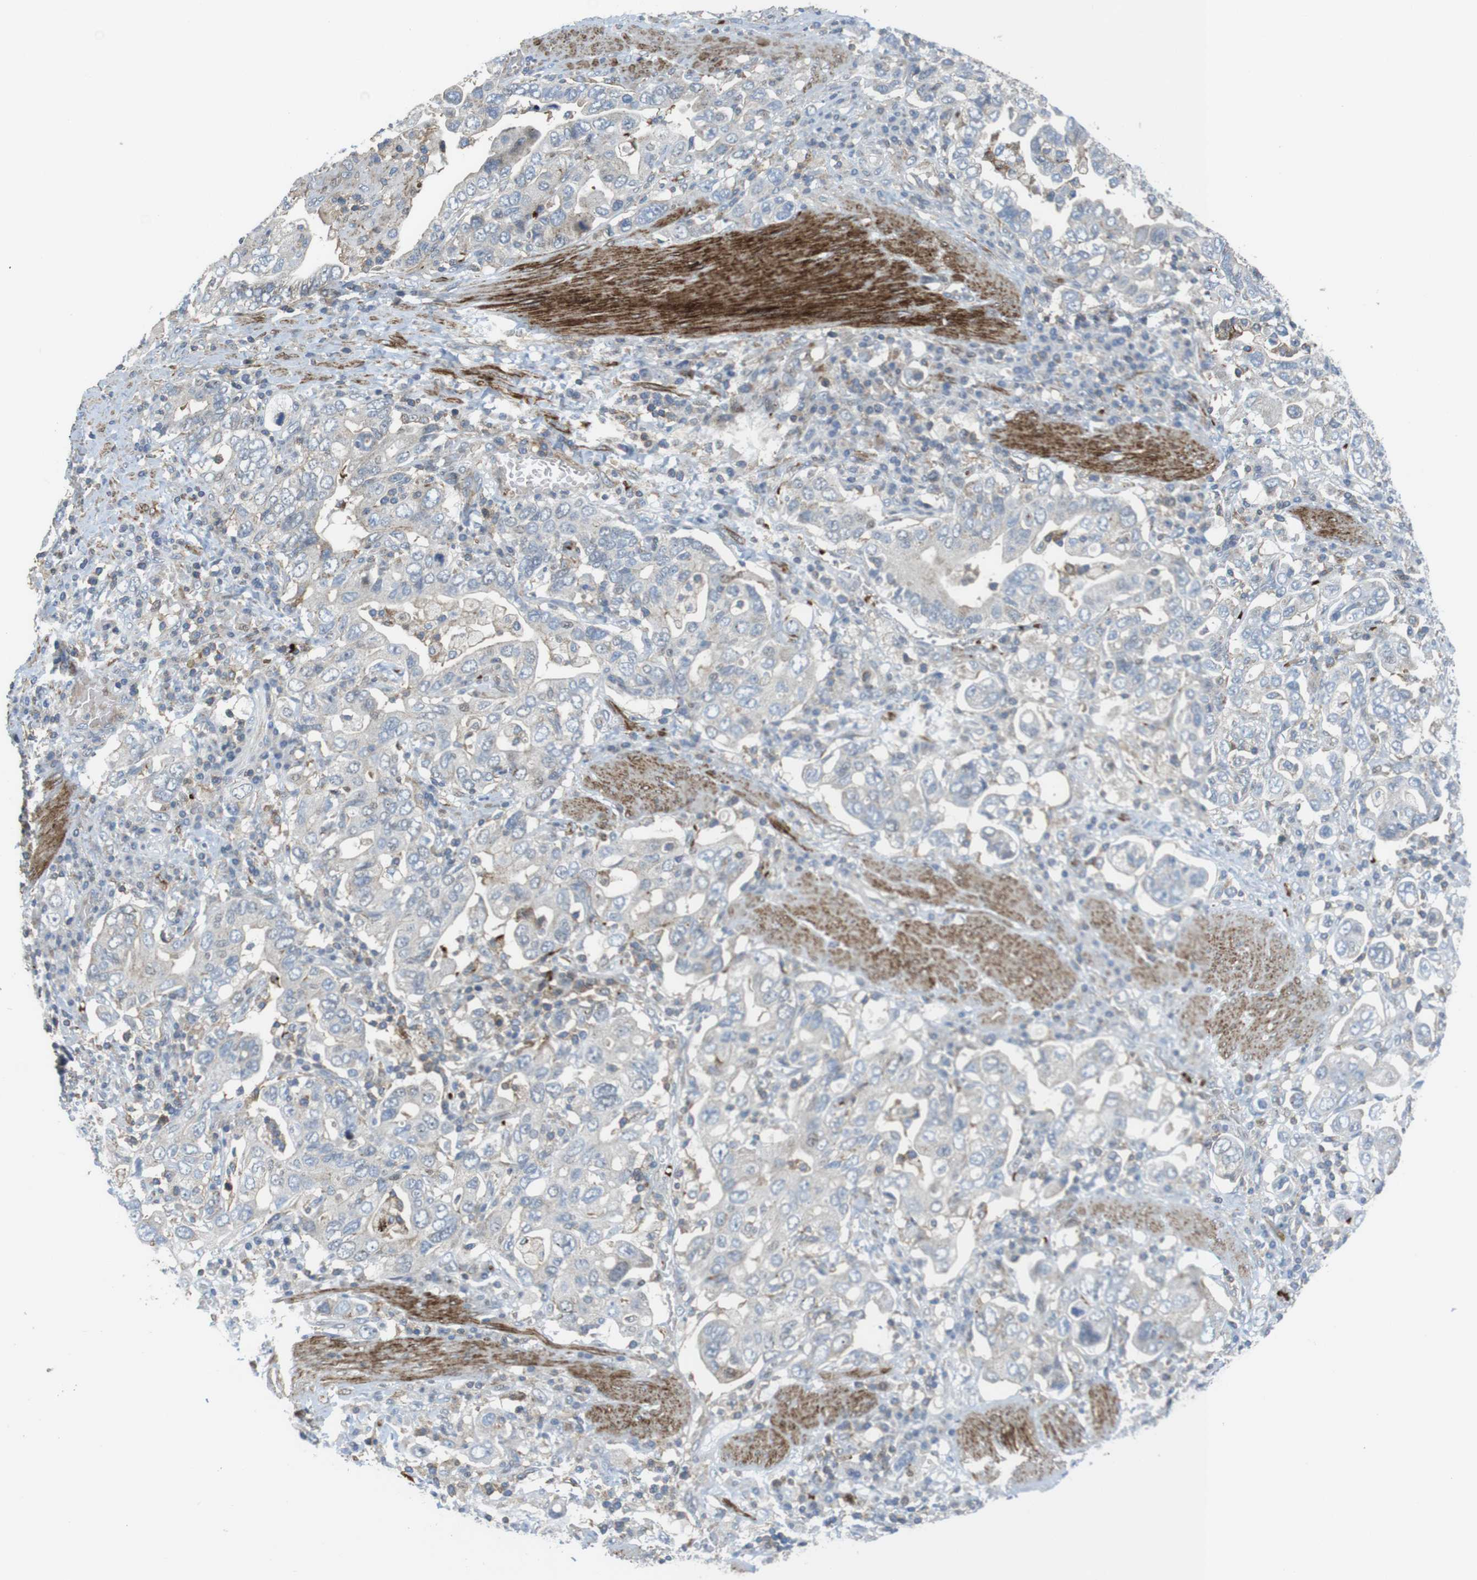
{"staining": {"intensity": "negative", "quantity": "none", "location": "none"}, "tissue": "stomach cancer", "cell_type": "Tumor cells", "image_type": "cancer", "snomed": [{"axis": "morphology", "description": "Adenocarcinoma, NOS"}, {"axis": "topography", "description": "Stomach, upper"}], "caption": "Tumor cells are negative for brown protein staining in stomach cancer.", "gene": "CUL7", "patient": {"sex": "male", "age": 62}}